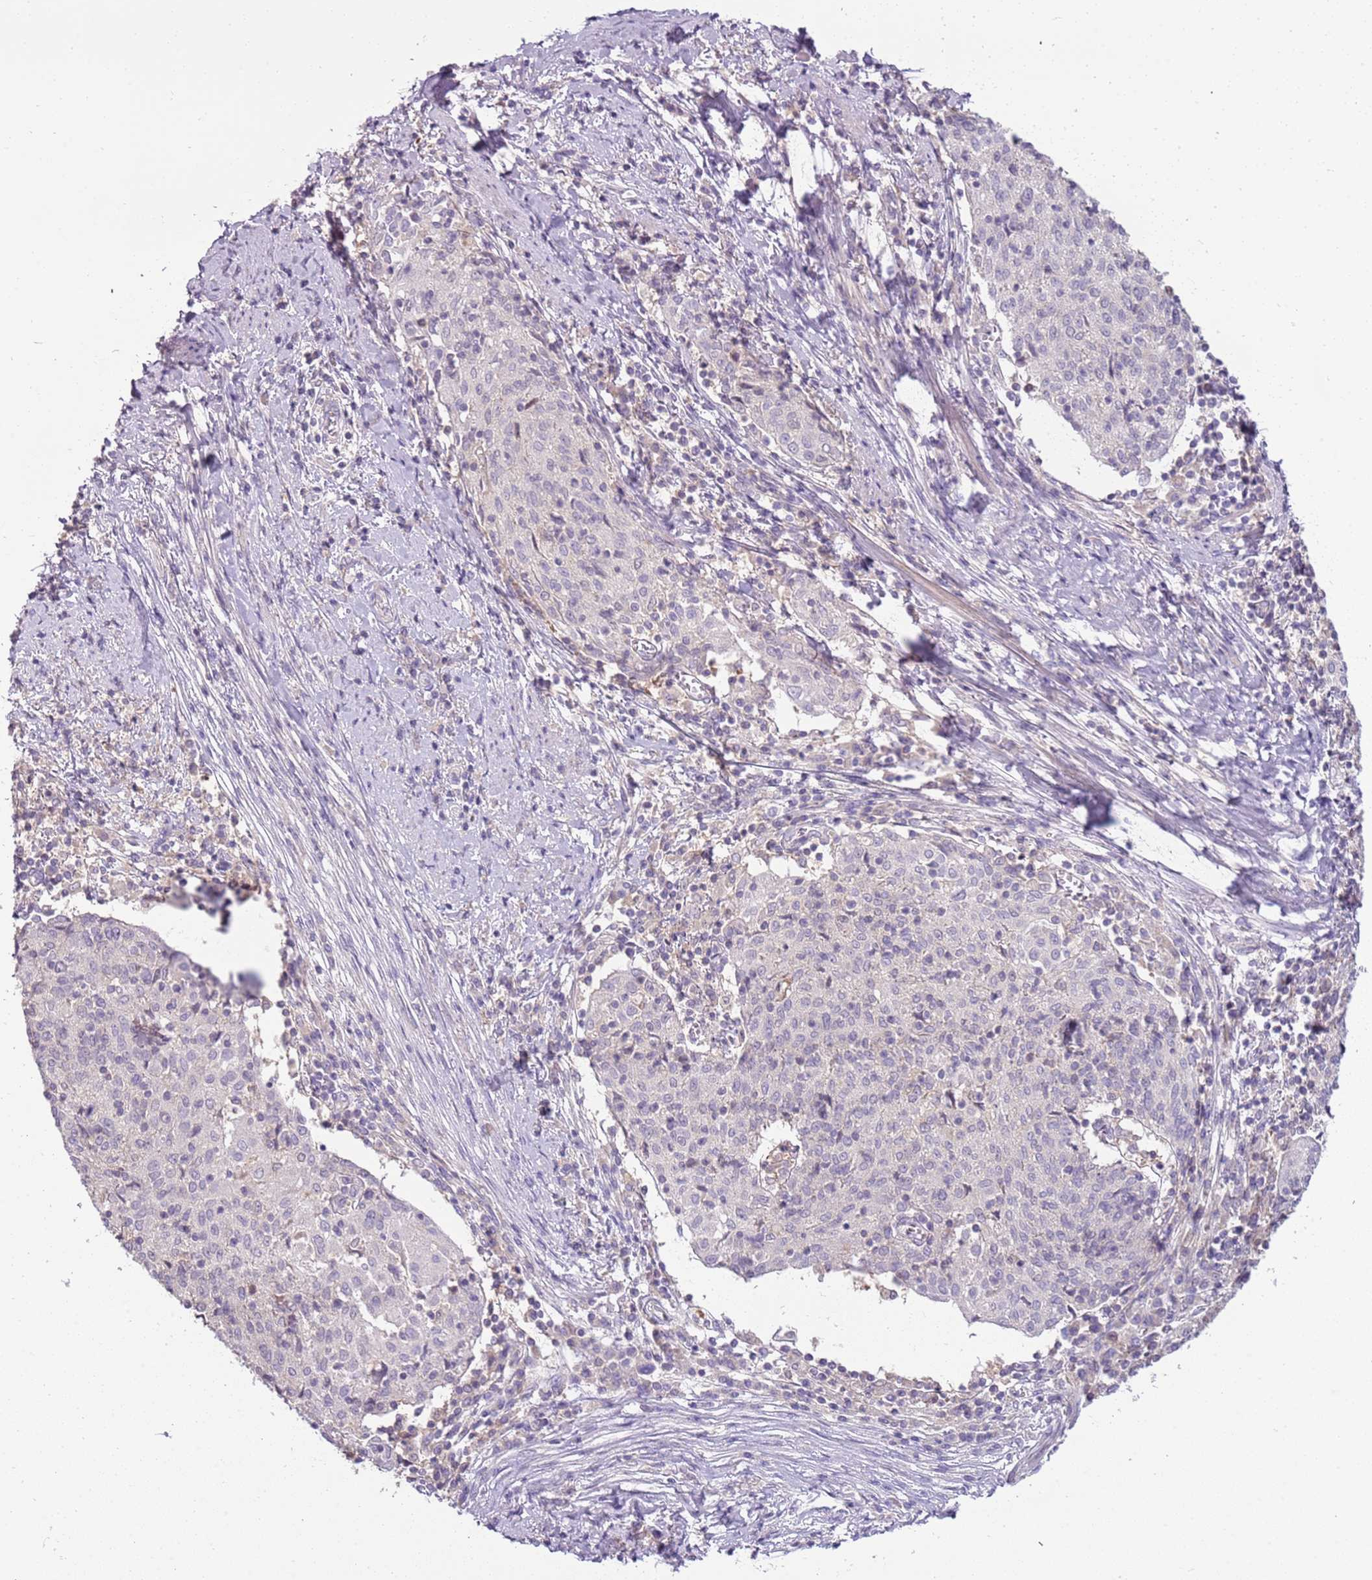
{"staining": {"intensity": "negative", "quantity": "none", "location": "none"}, "tissue": "cervical cancer", "cell_type": "Tumor cells", "image_type": "cancer", "snomed": [{"axis": "morphology", "description": "Squamous cell carcinoma, NOS"}, {"axis": "topography", "description": "Cervix"}], "caption": "Squamous cell carcinoma (cervical) stained for a protein using immunohistochemistry (IHC) demonstrates no staining tumor cells.", "gene": "ARHGAP5", "patient": {"sex": "female", "age": 52}}